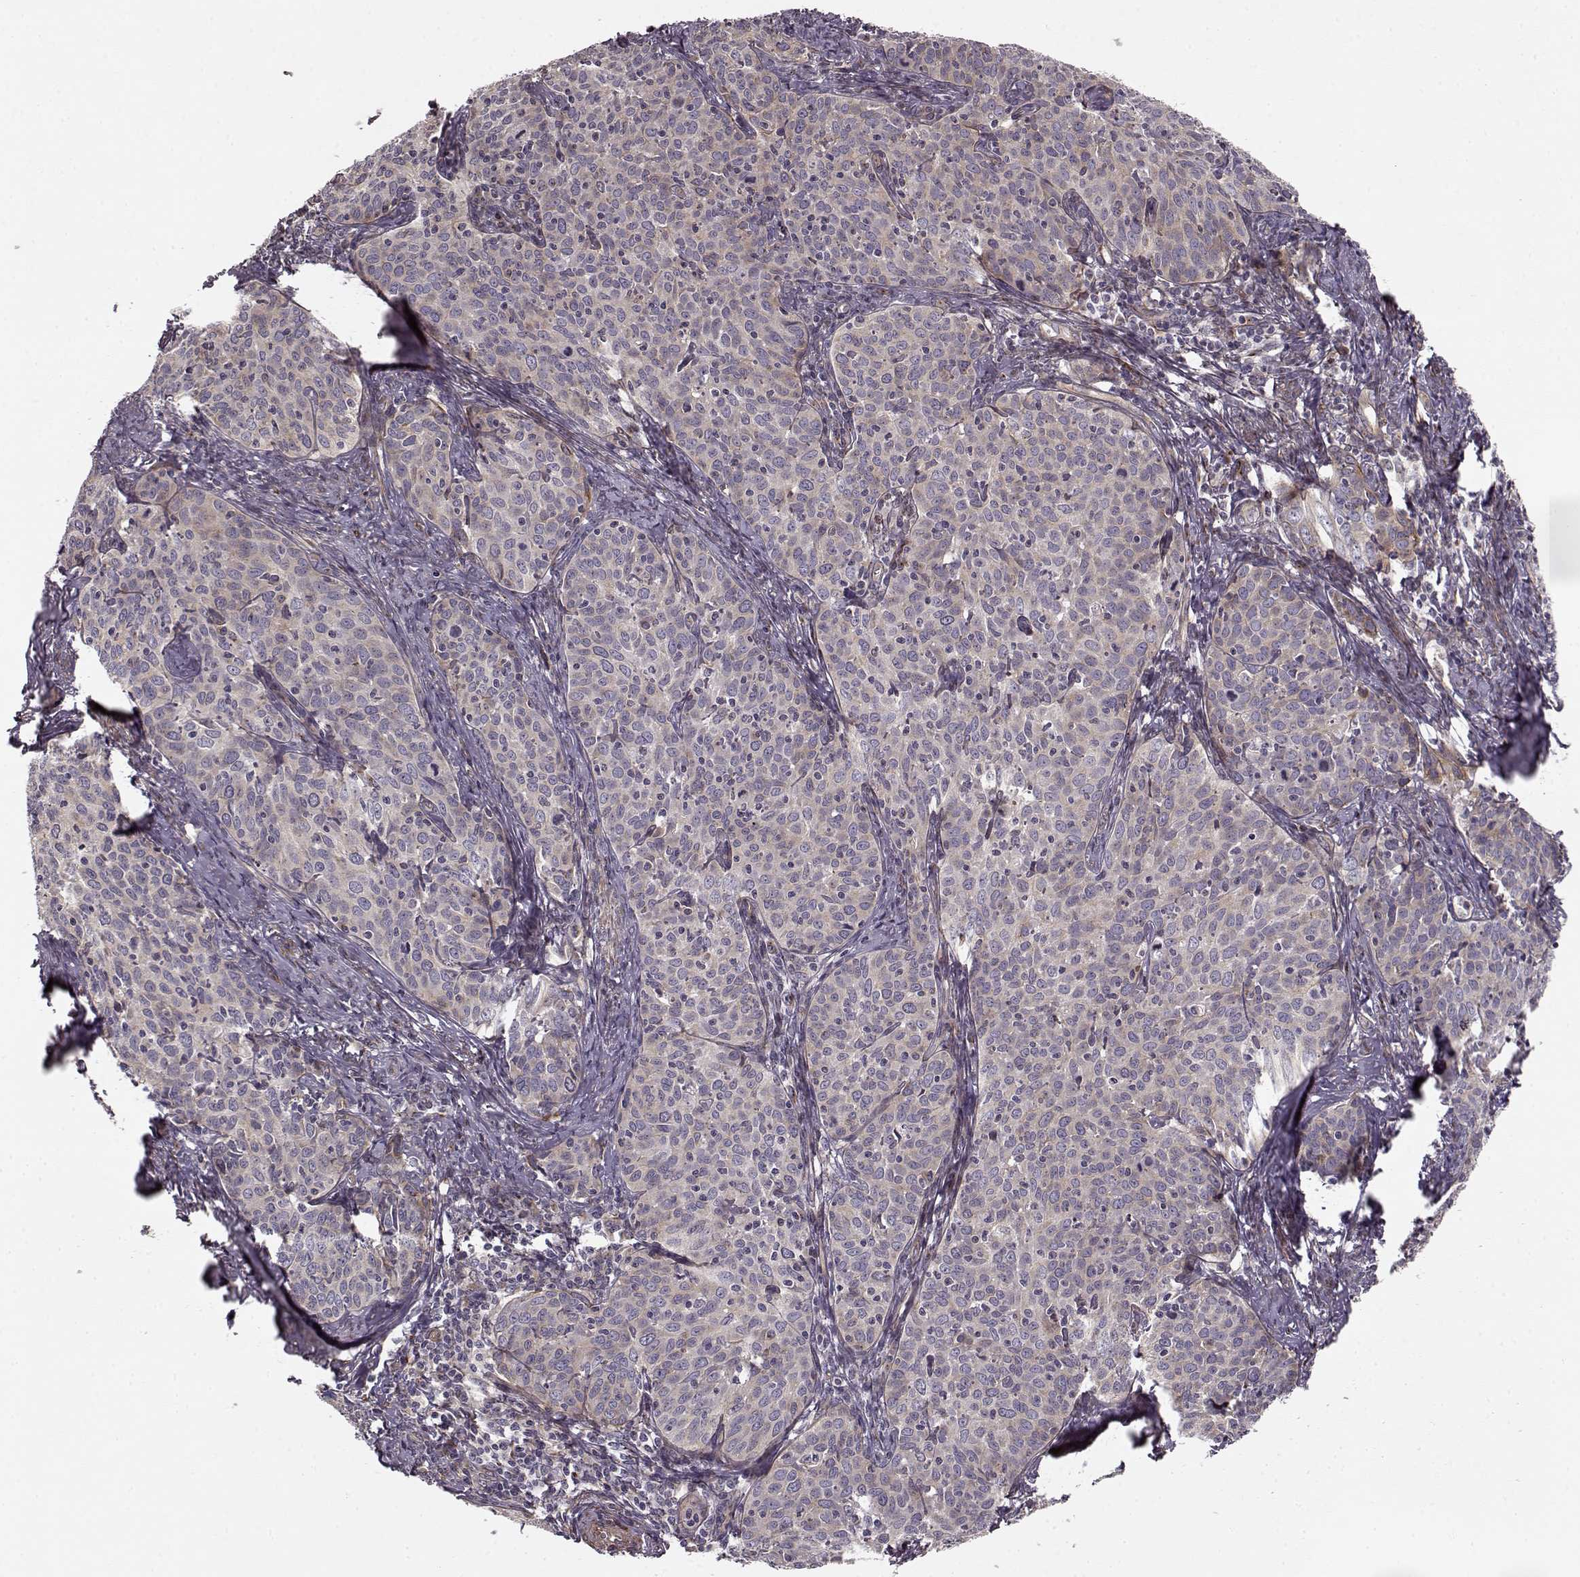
{"staining": {"intensity": "negative", "quantity": "none", "location": "none"}, "tissue": "cervical cancer", "cell_type": "Tumor cells", "image_type": "cancer", "snomed": [{"axis": "morphology", "description": "Squamous cell carcinoma, NOS"}, {"axis": "topography", "description": "Cervix"}], "caption": "This histopathology image is of squamous cell carcinoma (cervical) stained with immunohistochemistry (IHC) to label a protein in brown with the nuclei are counter-stained blue. There is no expression in tumor cells.", "gene": "MTR", "patient": {"sex": "female", "age": 62}}